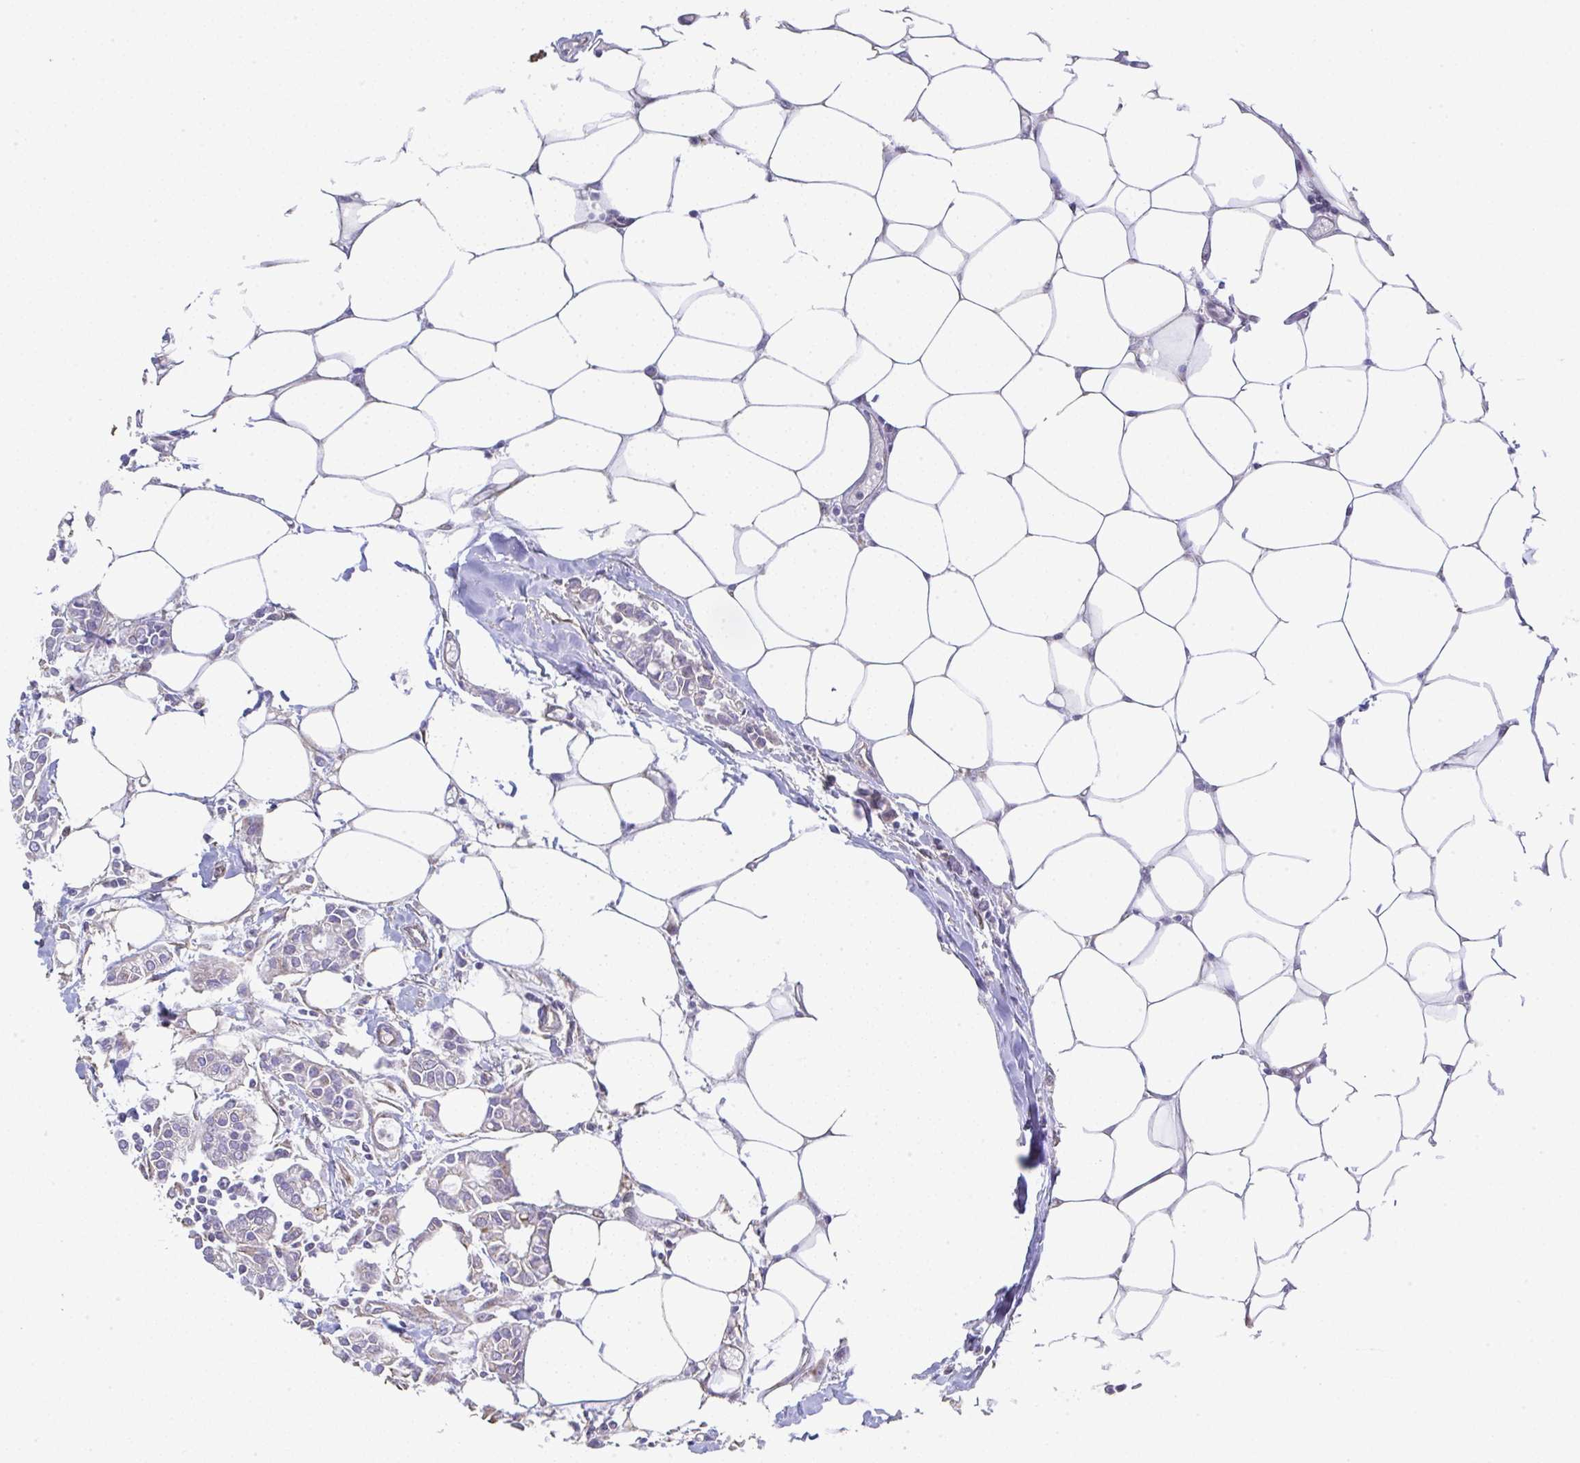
{"staining": {"intensity": "negative", "quantity": "none", "location": "none"}, "tissue": "breast cancer", "cell_type": "Tumor cells", "image_type": "cancer", "snomed": [{"axis": "morphology", "description": "Duct carcinoma"}, {"axis": "topography", "description": "Breast"}], "caption": "IHC of breast infiltrating ductal carcinoma reveals no expression in tumor cells.", "gene": "RUNDC3B", "patient": {"sex": "female", "age": 84}}